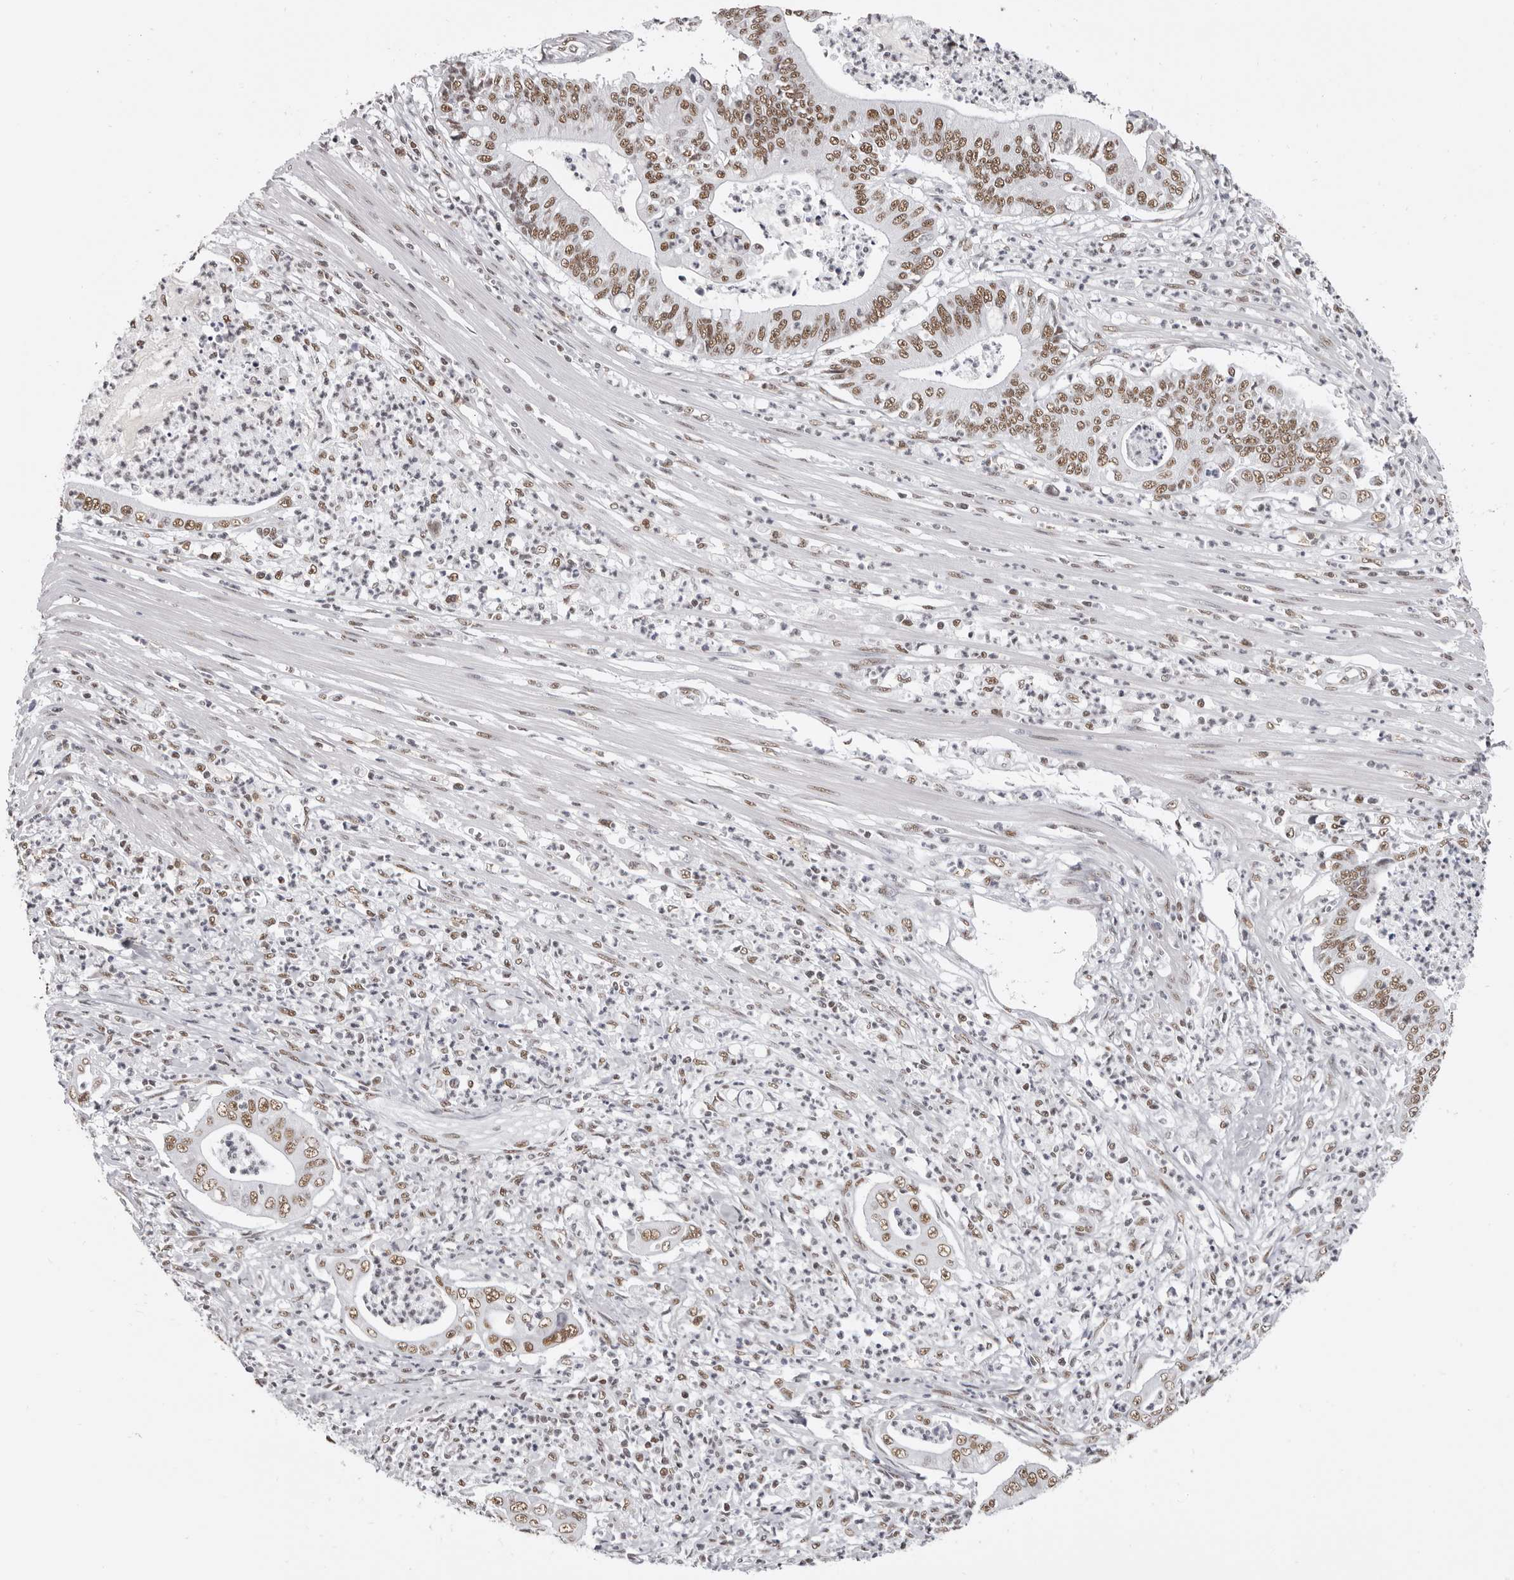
{"staining": {"intensity": "moderate", "quantity": ">75%", "location": "nuclear"}, "tissue": "pancreatic cancer", "cell_type": "Tumor cells", "image_type": "cancer", "snomed": [{"axis": "morphology", "description": "Adenocarcinoma, NOS"}, {"axis": "topography", "description": "Pancreas"}], "caption": "A high-resolution histopathology image shows IHC staining of pancreatic adenocarcinoma, which demonstrates moderate nuclear positivity in about >75% of tumor cells.", "gene": "SCAF4", "patient": {"sex": "male", "age": 69}}